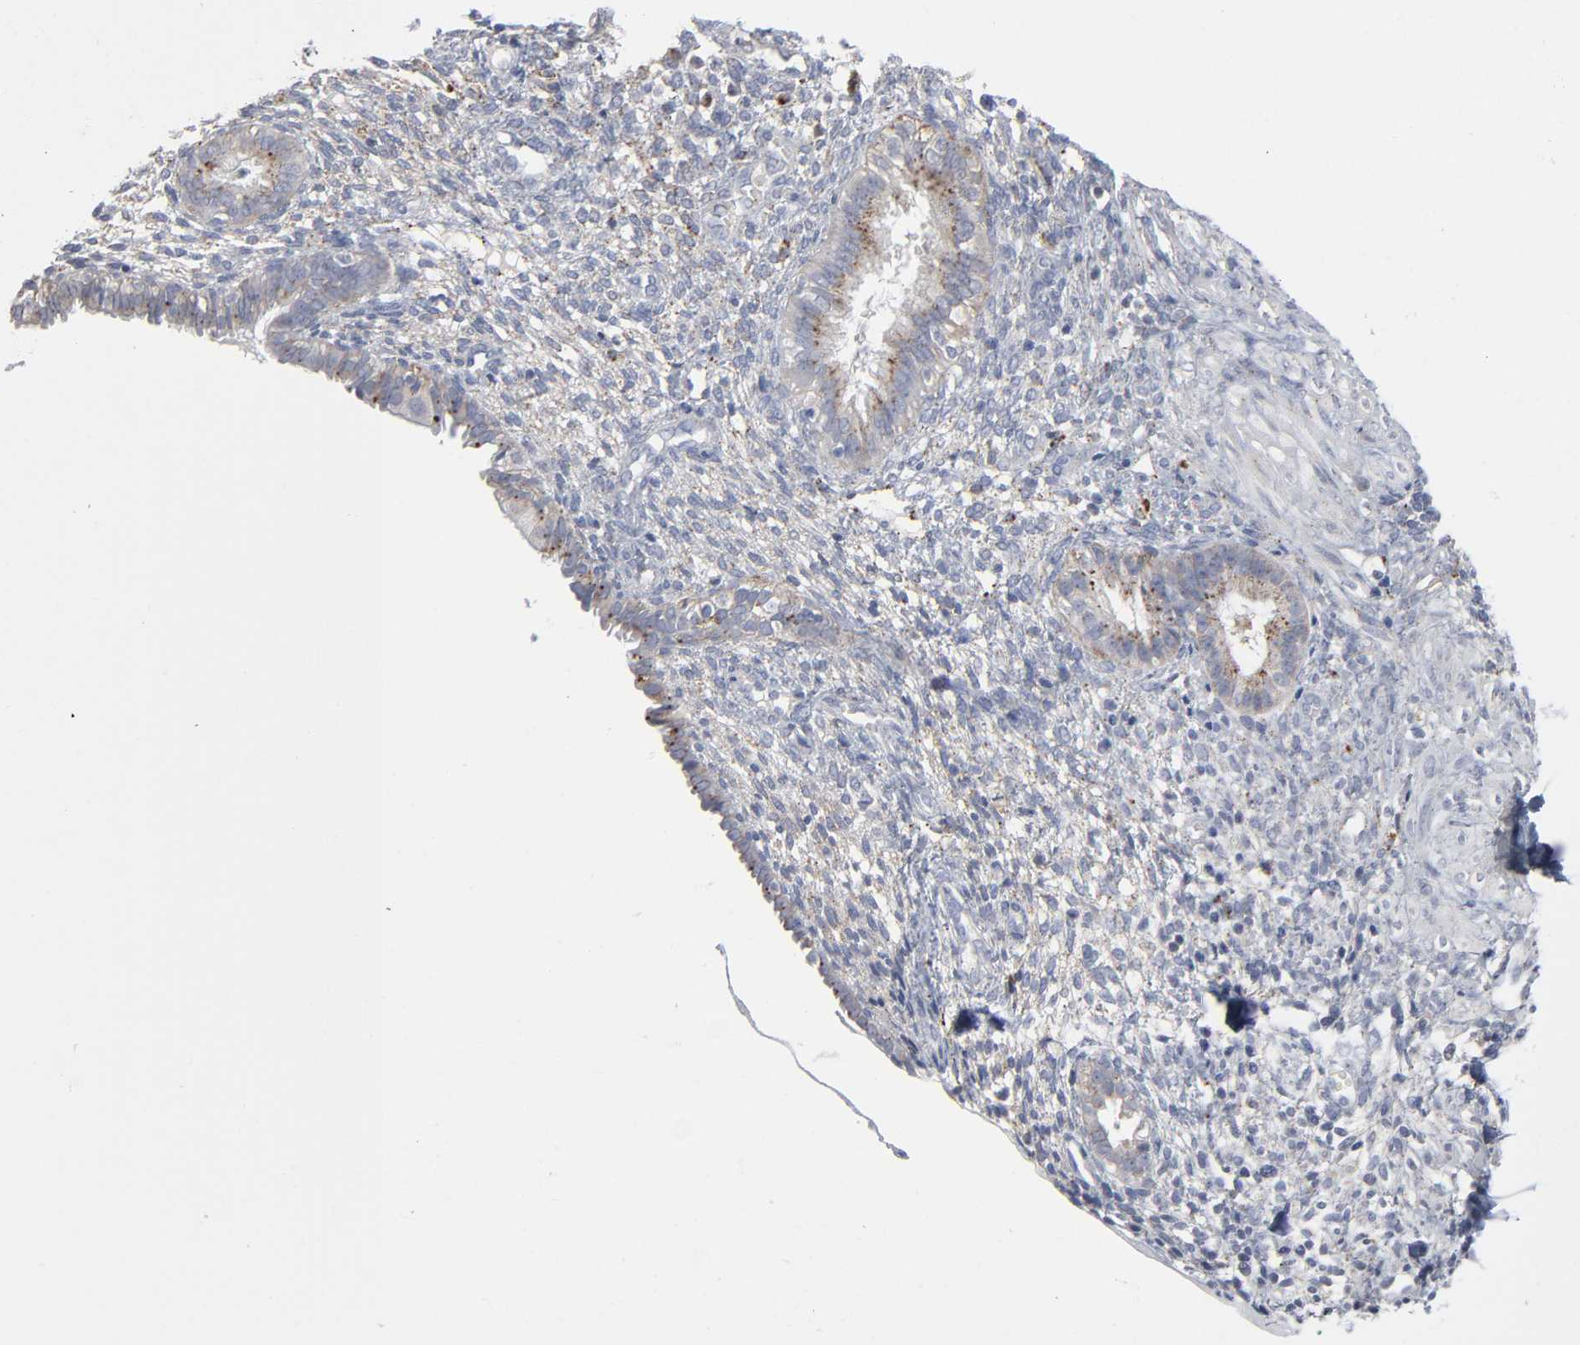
{"staining": {"intensity": "negative", "quantity": "none", "location": "none"}, "tissue": "endometrium", "cell_type": "Cells in endometrial stroma", "image_type": "normal", "snomed": [{"axis": "morphology", "description": "Normal tissue, NOS"}, {"axis": "topography", "description": "Endometrium"}], "caption": "This image is of unremarkable endometrium stained with immunohistochemistry (IHC) to label a protein in brown with the nuclei are counter-stained blue. There is no staining in cells in endometrial stroma.", "gene": "POMT2", "patient": {"sex": "female", "age": 72}}